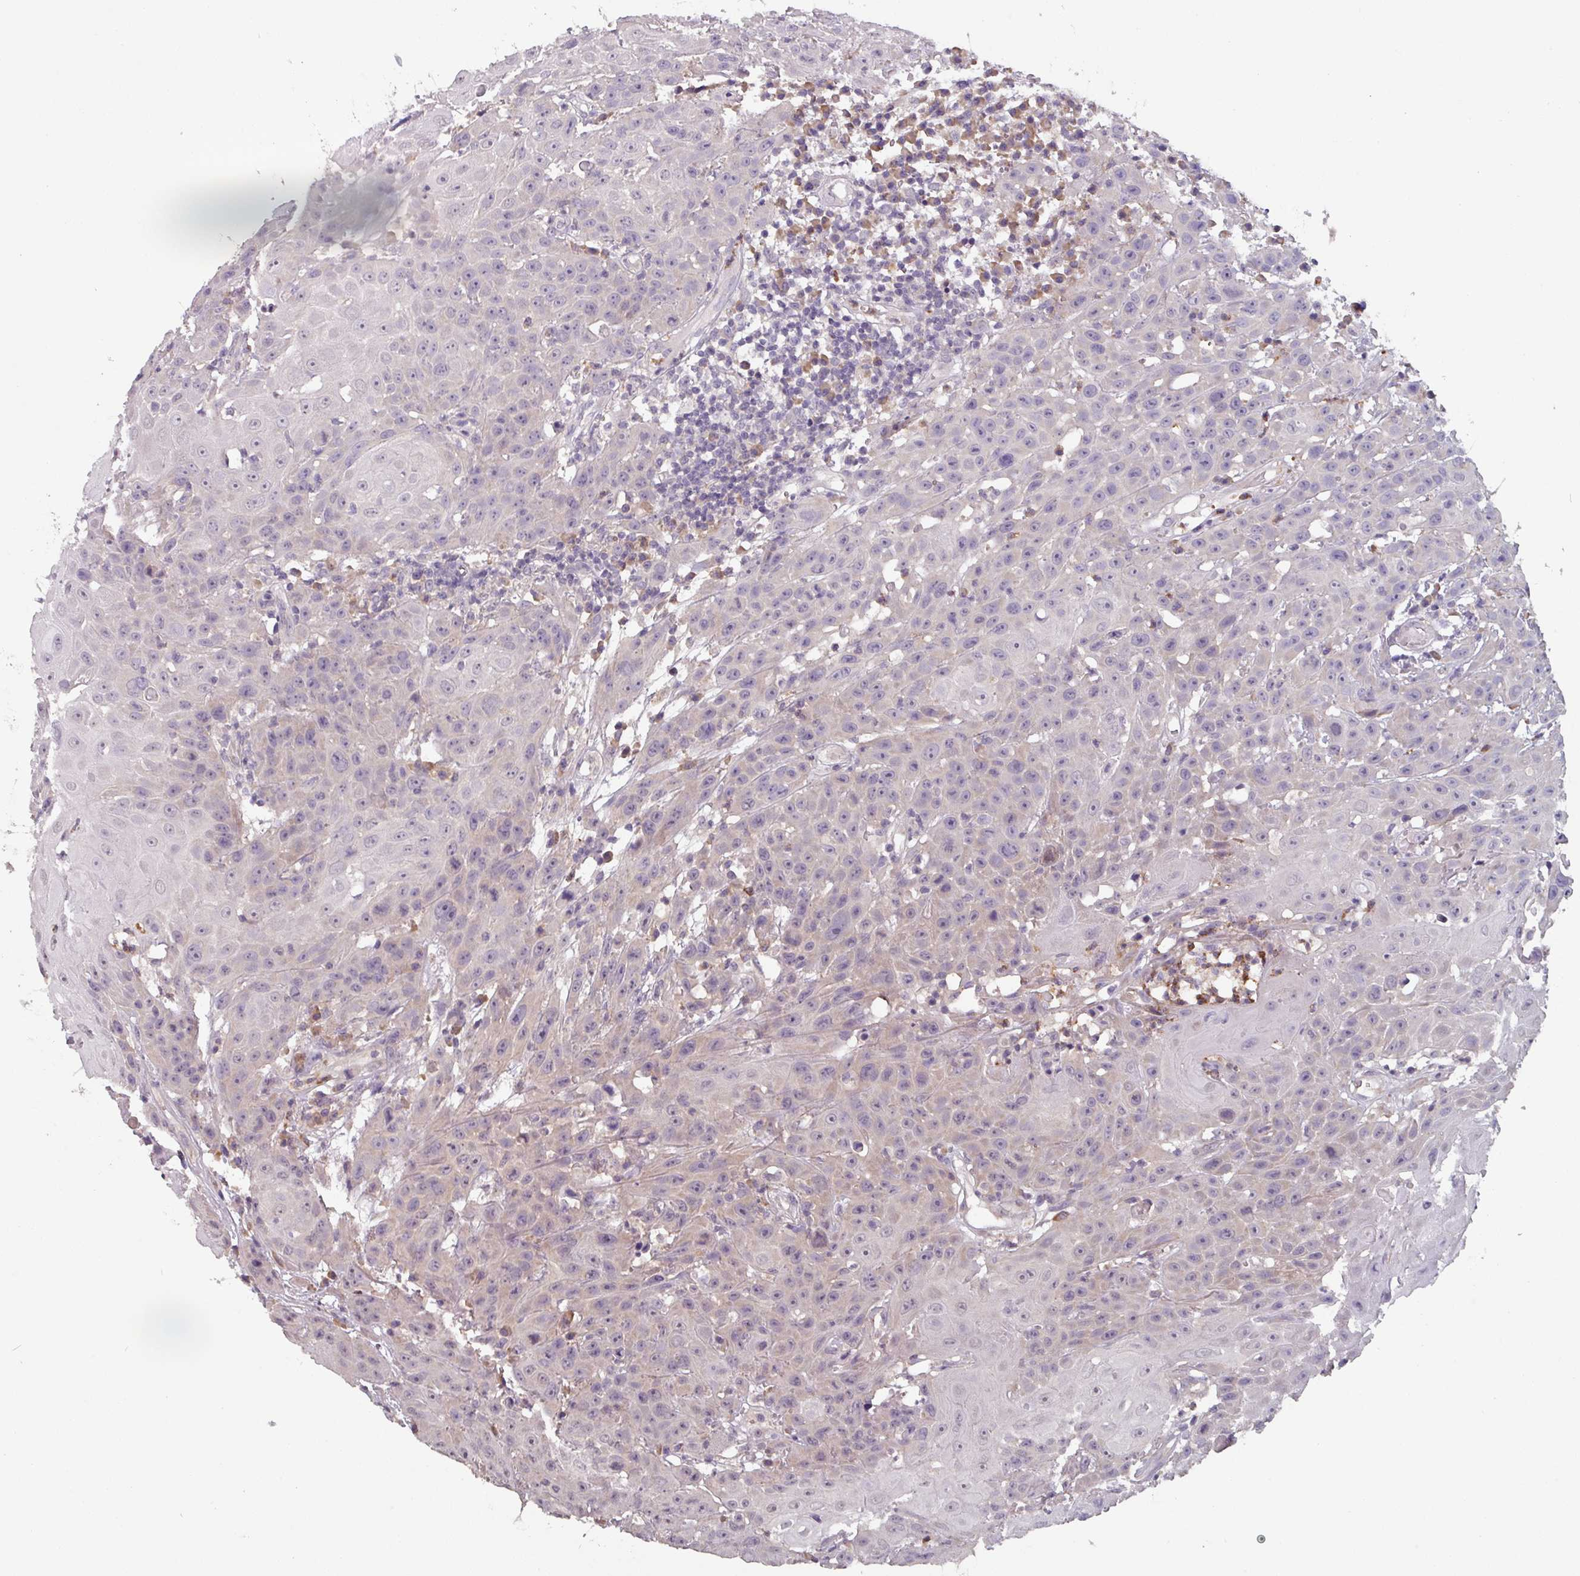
{"staining": {"intensity": "weak", "quantity": "<25%", "location": "cytoplasmic/membranous"}, "tissue": "head and neck cancer", "cell_type": "Tumor cells", "image_type": "cancer", "snomed": [{"axis": "morphology", "description": "Squamous cell carcinoma, NOS"}, {"axis": "topography", "description": "Skin"}, {"axis": "topography", "description": "Head-Neck"}], "caption": "Protein analysis of head and neck cancer (squamous cell carcinoma) demonstrates no significant staining in tumor cells.", "gene": "PRAMEF8", "patient": {"sex": "male", "age": 80}}